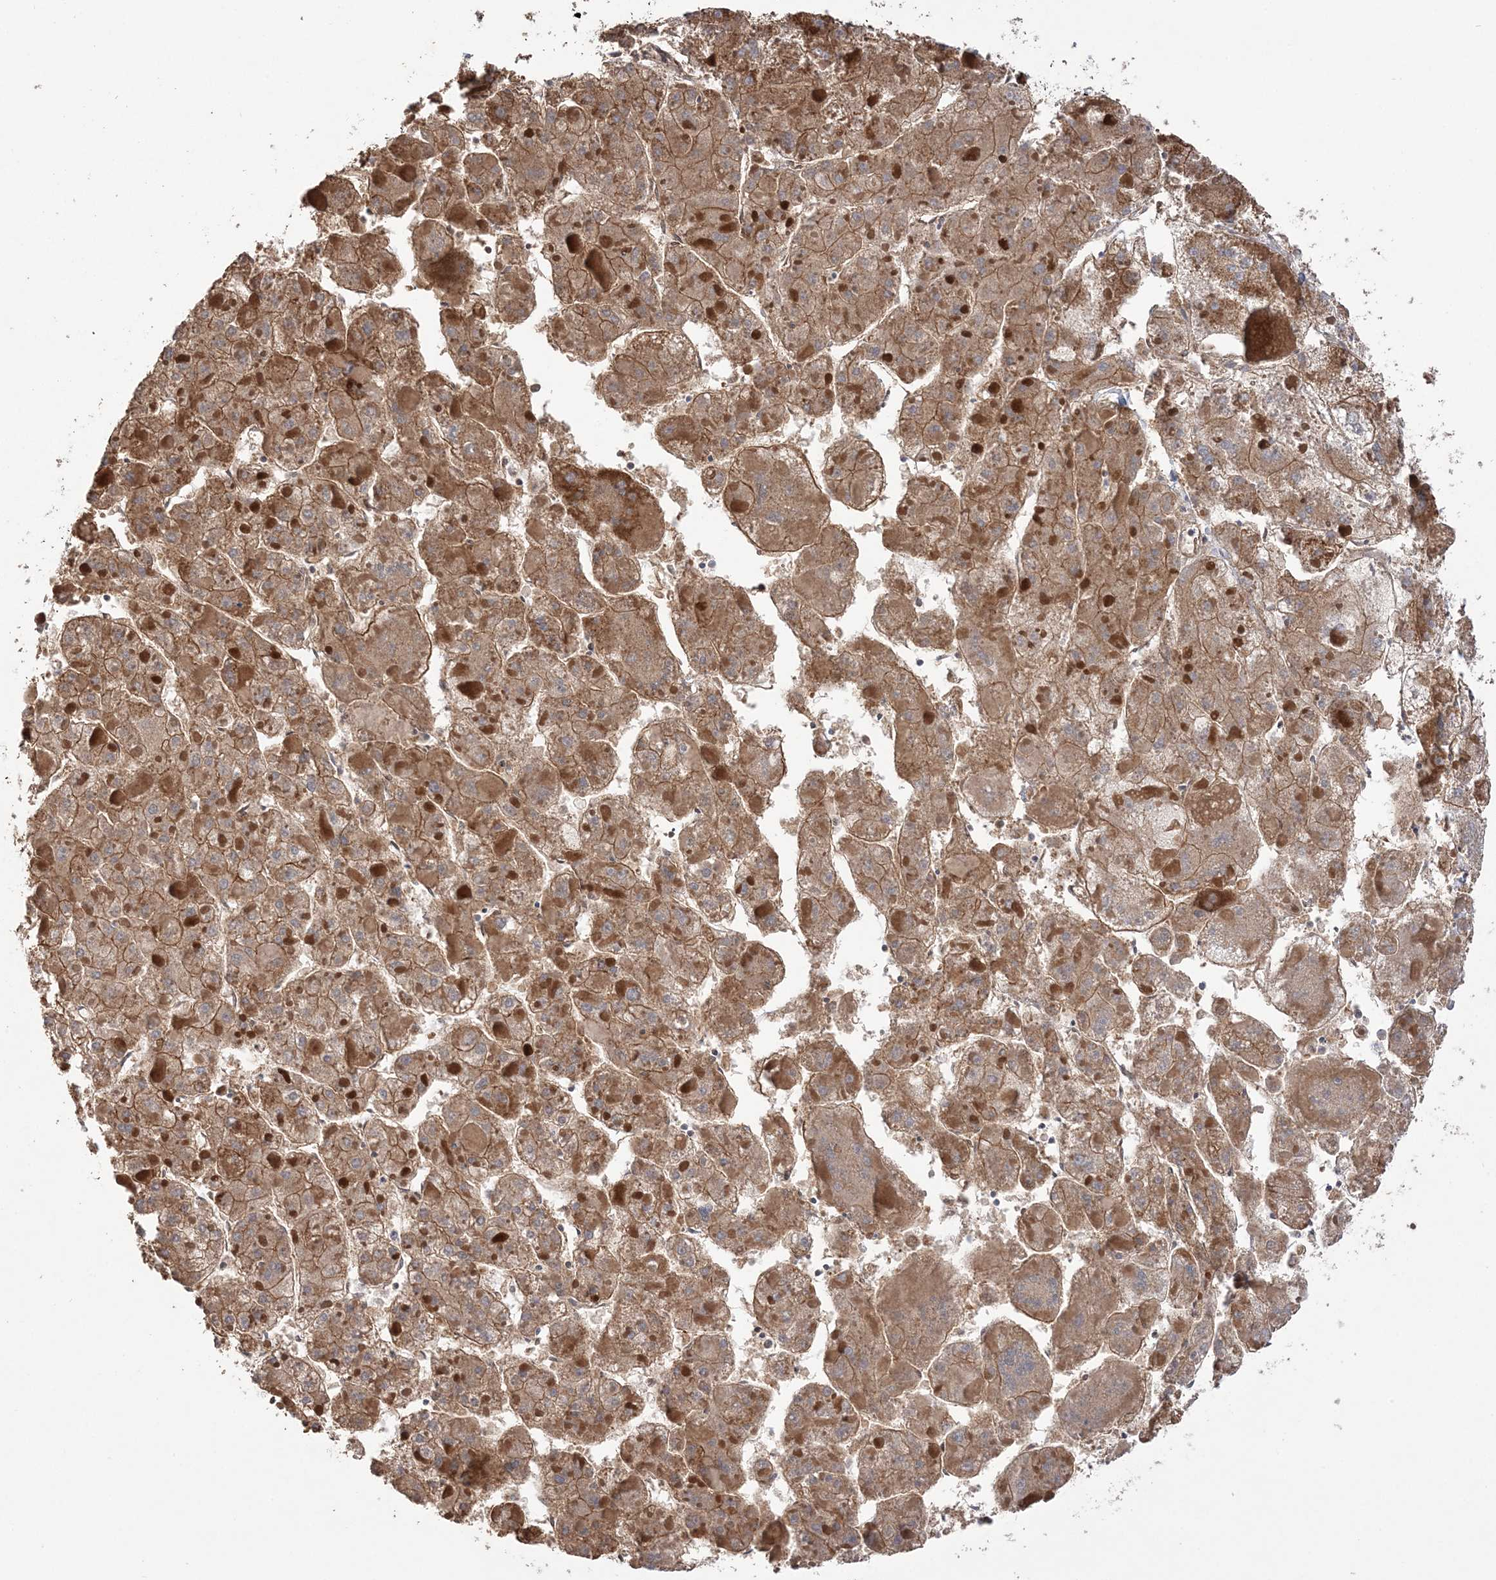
{"staining": {"intensity": "moderate", "quantity": ">75%", "location": "cytoplasmic/membranous"}, "tissue": "liver cancer", "cell_type": "Tumor cells", "image_type": "cancer", "snomed": [{"axis": "morphology", "description": "Carcinoma, Hepatocellular, NOS"}, {"axis": "topography", "description": "Liver"}], "caption": "Human hepatocellular carcinoma (liver) stained with a brown dye reveals moderate cytoplasmic/membranous positive staining in approximately >75% of tumor cells.", "gene": "TBC1D5", "patient": {"sex": "female", "age": 73}}